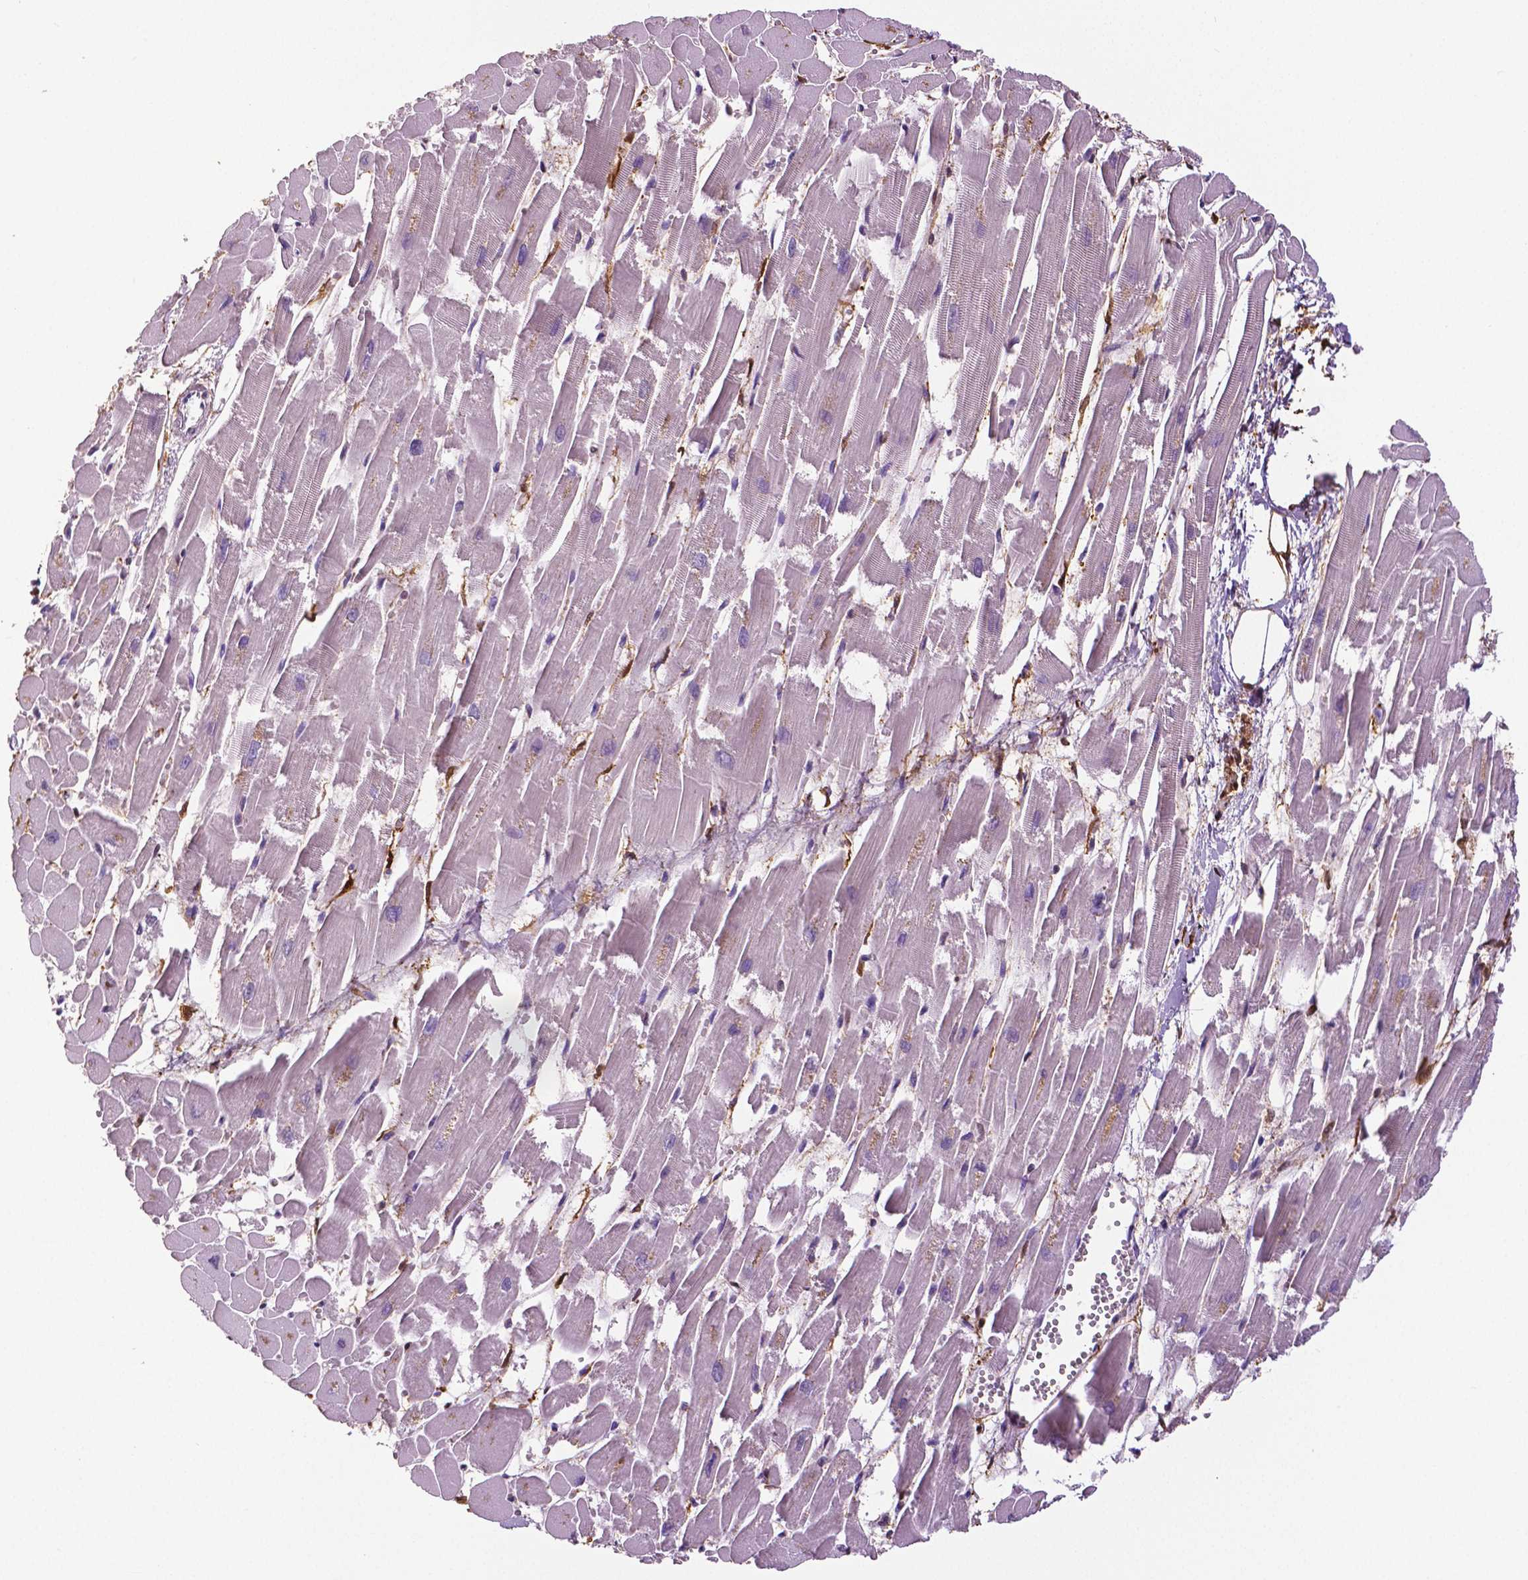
{"staining": {"intensity": "moderate", "quantity": "<25%", "location": "cytoplasmic/membranous"}, "tissue": "heart muscle", "cell_type": "Cardiomyocytes", "image_type": "normal", "snomed": [{"axis": "morphology", "description": "Normal tissue, NOS"}, {"axis": "topography", "description": "Heart"}], "caption": "High-power microscopy captured an immunohistochemistry image of unremarkable heart muscle, revealing moderate cytoplasmic/membranous positivity in approximately <25% of cardiomyocytes. Immunohistochemistry stains the protein in brown and the nuclei are stained blue.", "gene": "PHGDH", "patient": {"sex": "female", "age": 52}}